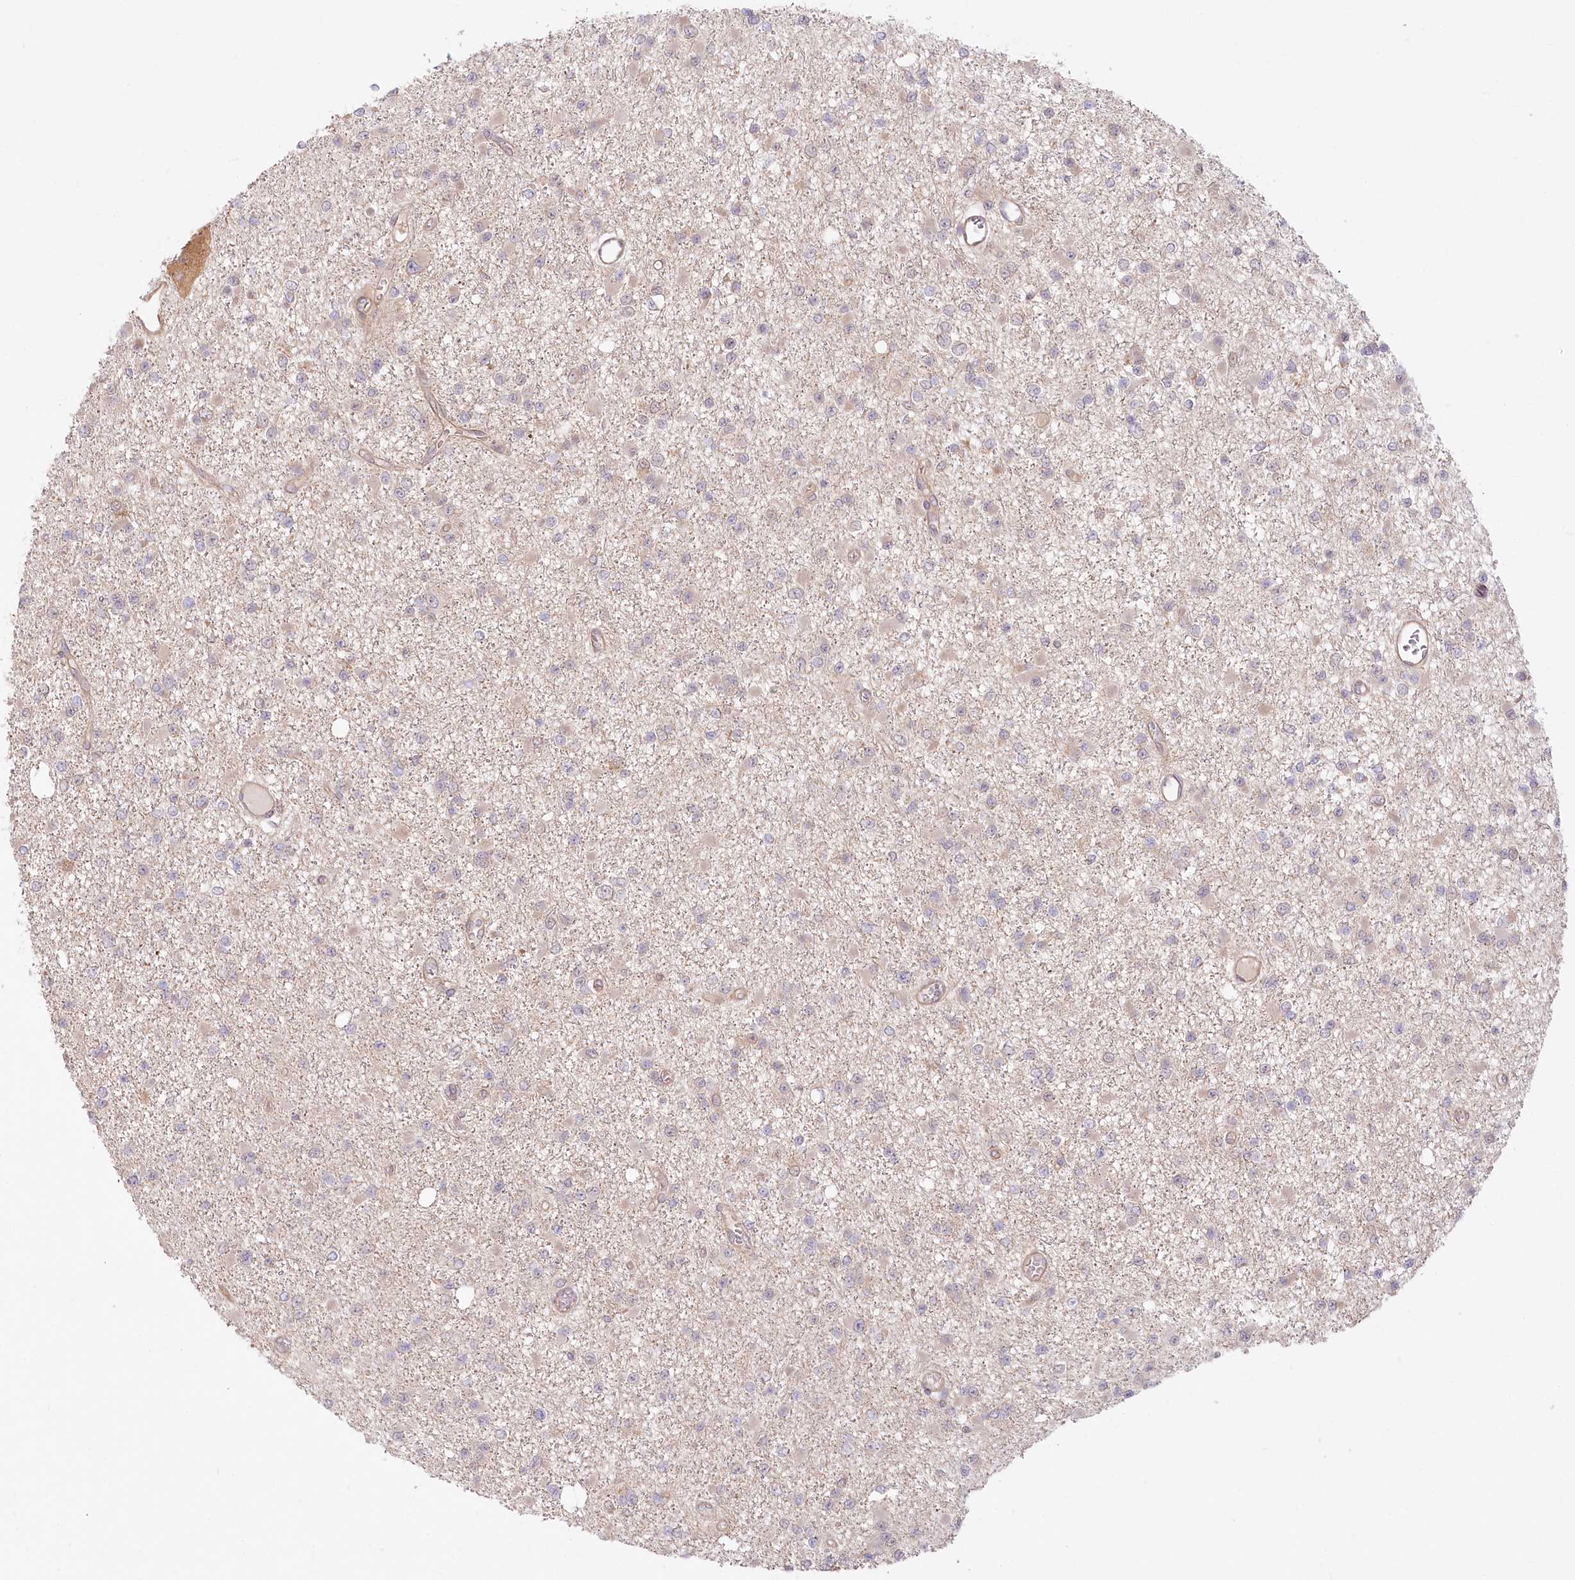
{"staining": {"intensity": "weak", "quantity": "25%-75%", "location": "cytoplasmic/membranous"}, "tissue": "glioma", "cell_type": "Tumor cells", "image_type": "cancer", "snomed": [{"axis": "morphology", "description": "Glioma, malignant, Low grade"}, {"axis": "topography", "description": "Brain"}], "caption": "An image of human glioma stained for a protein shows weak cytoplasmic/membranous brown staining in tumor cells.", "gene": "CEP70", "patient": {"sex": "female", "age": 22}}